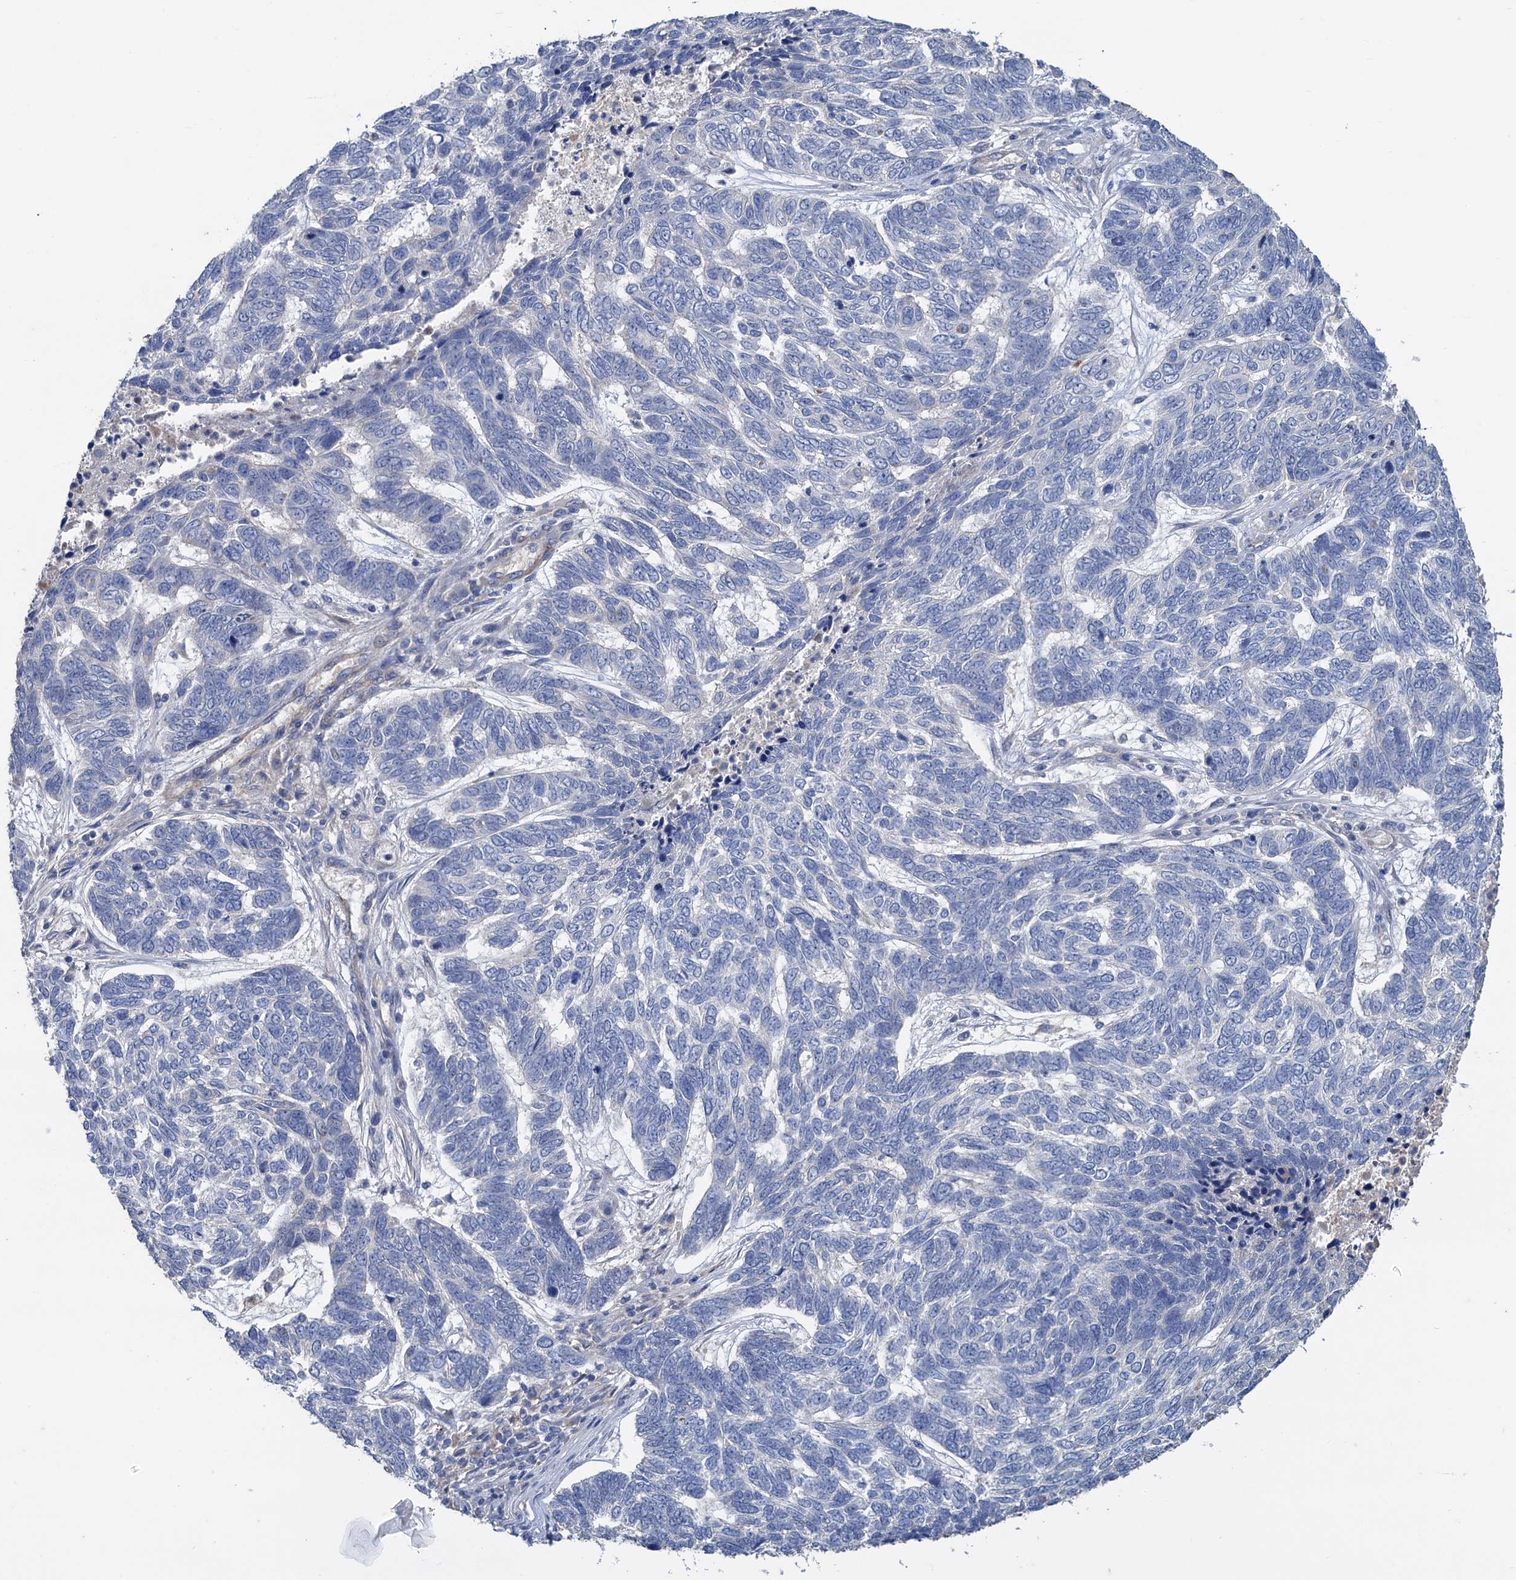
{"staining": {"intensity": "negative", "quantity": "none", "location": "none"}, "tissue": "skin cancer", "cell_type": "Tumor cells", "image_type": "cancer", "snomed": [{"axis": "morphology", "description": "Basal cell carcinoma"}, {"axis": "topography", "description": "Skin"}], "caption": "This is an IHC histopathology image of human skin cancer. There is no staining in tumor cells.", "gene": "SMCO3", "patient": {"sex": "female", "age": 65}}